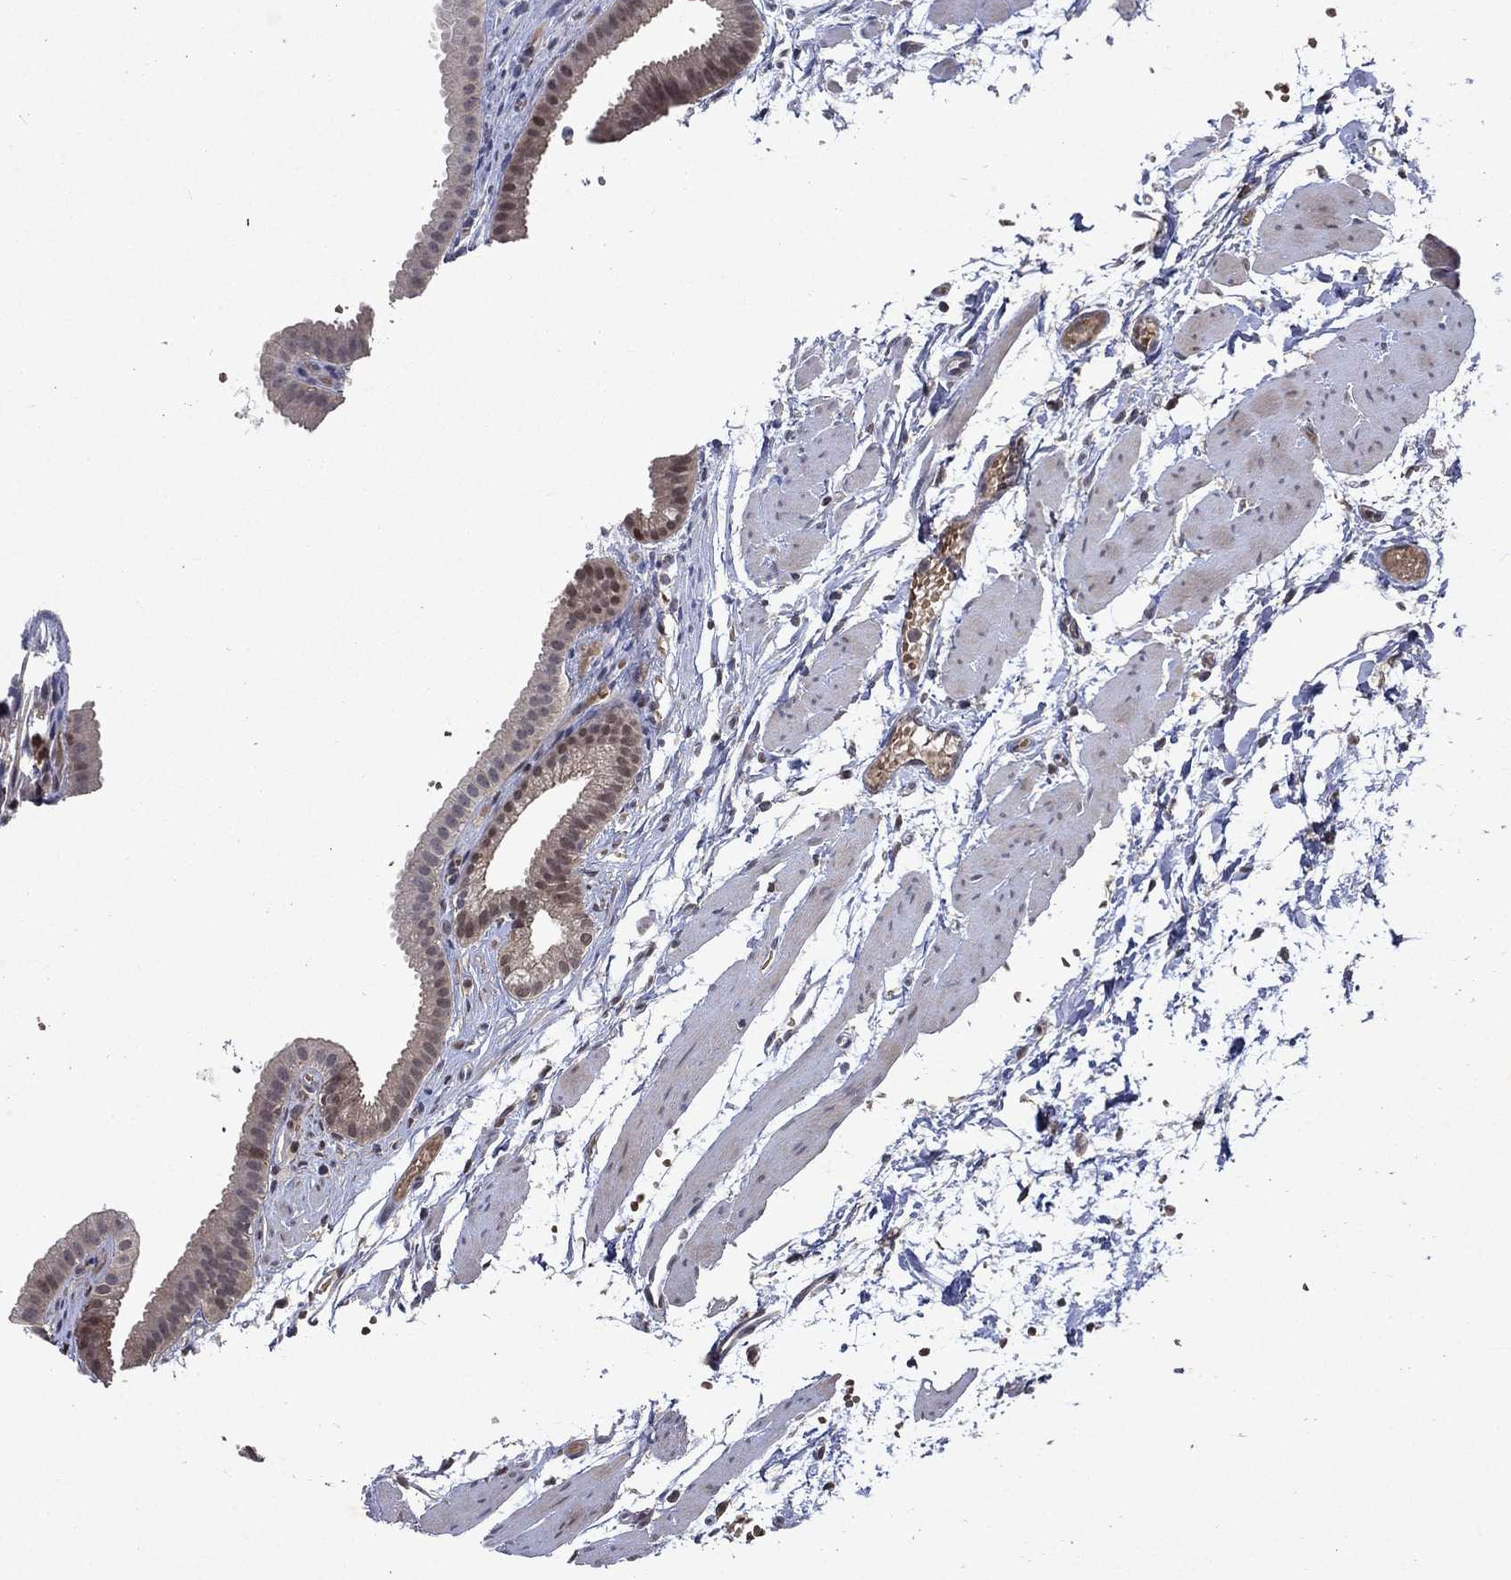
{"staining": {"intensity": "moderate", "quantity": "<25%", "location": "cytoplasmic/membranous"}, "tissue": "gallbladder", "cell_type": "Glandular cells", "image_type": "normal", "snomed": [{"axis": "morphology", "description": "Normal tissue, NOS"}, {"axis": "topography", "description": "Gallbladder"}, {"axis": "topography", "description": "Peripheral nerve tissue"}], "caption": "An IHC micrograph of benign tissue is shown. Protein staining in brown highlights moderate cytoplasmic/membranous positivity in gallbladder within glandular cells. (DAB (3,3'-diaminobenzidine) IHC with brightfield microscopy, high magnification).", "gene": "MTAP", "patient": {"sex": "female", "age": 45}}